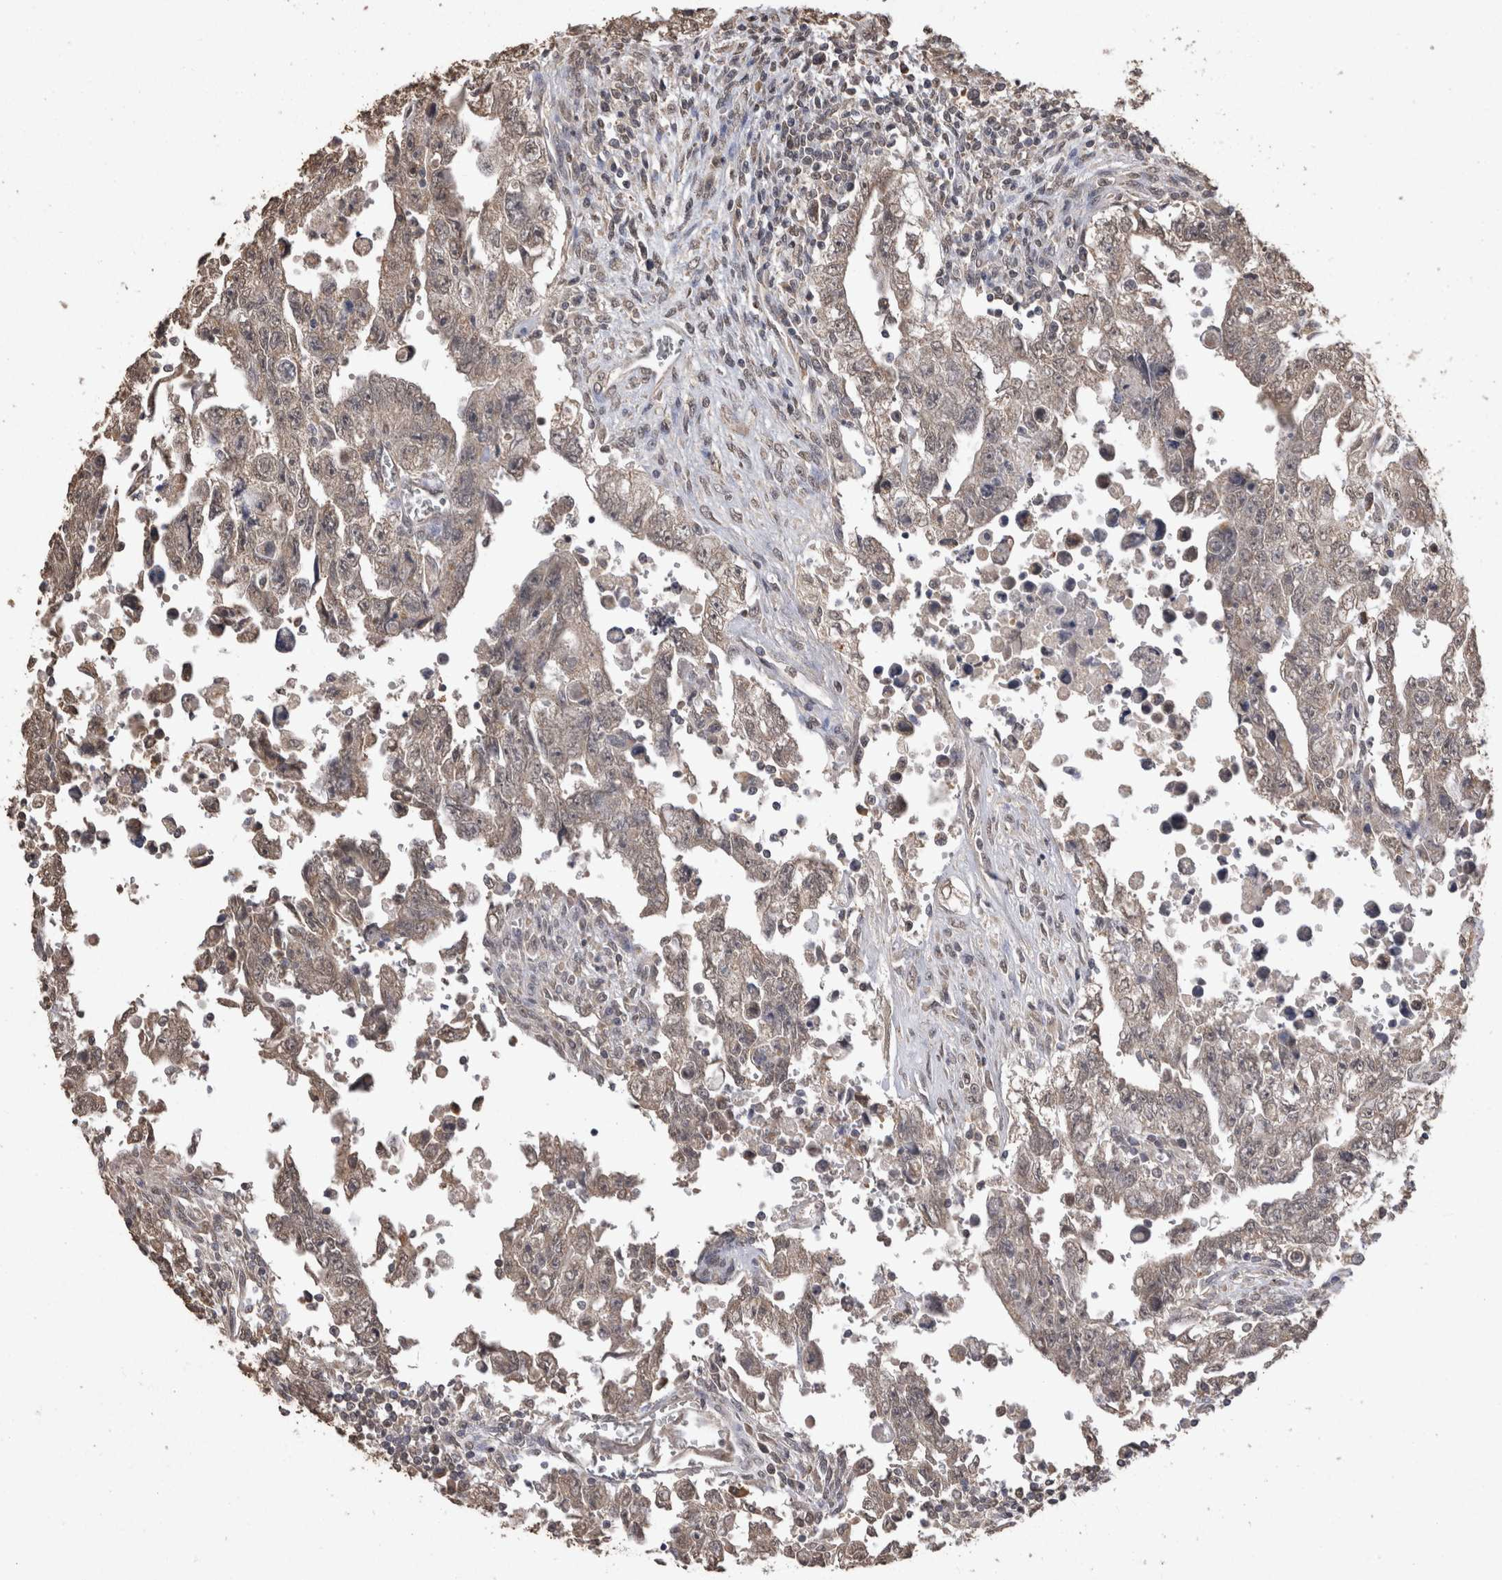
{"staining": {"intensity": "weak", "quantity": ">75%", "location": "cytoplasmic/membranous"}, "tissue": "testis cancer", "cell_type": "Tumor cells", "image_type": "cancer", "snomed": [{"axis": "morphology", "description": "Carcinoma, Embryonal, NOS"}, {"axis": "topography", "description": "Testis"}], "caption": "This is an image of immunohistochemistry staining of testis embryonal carcinoma, which shows weak staining in the cytoplasmic/membranous of tumor cells.", "gene": "SOCS5", "patient": {"sex": "male", "age": 28}}